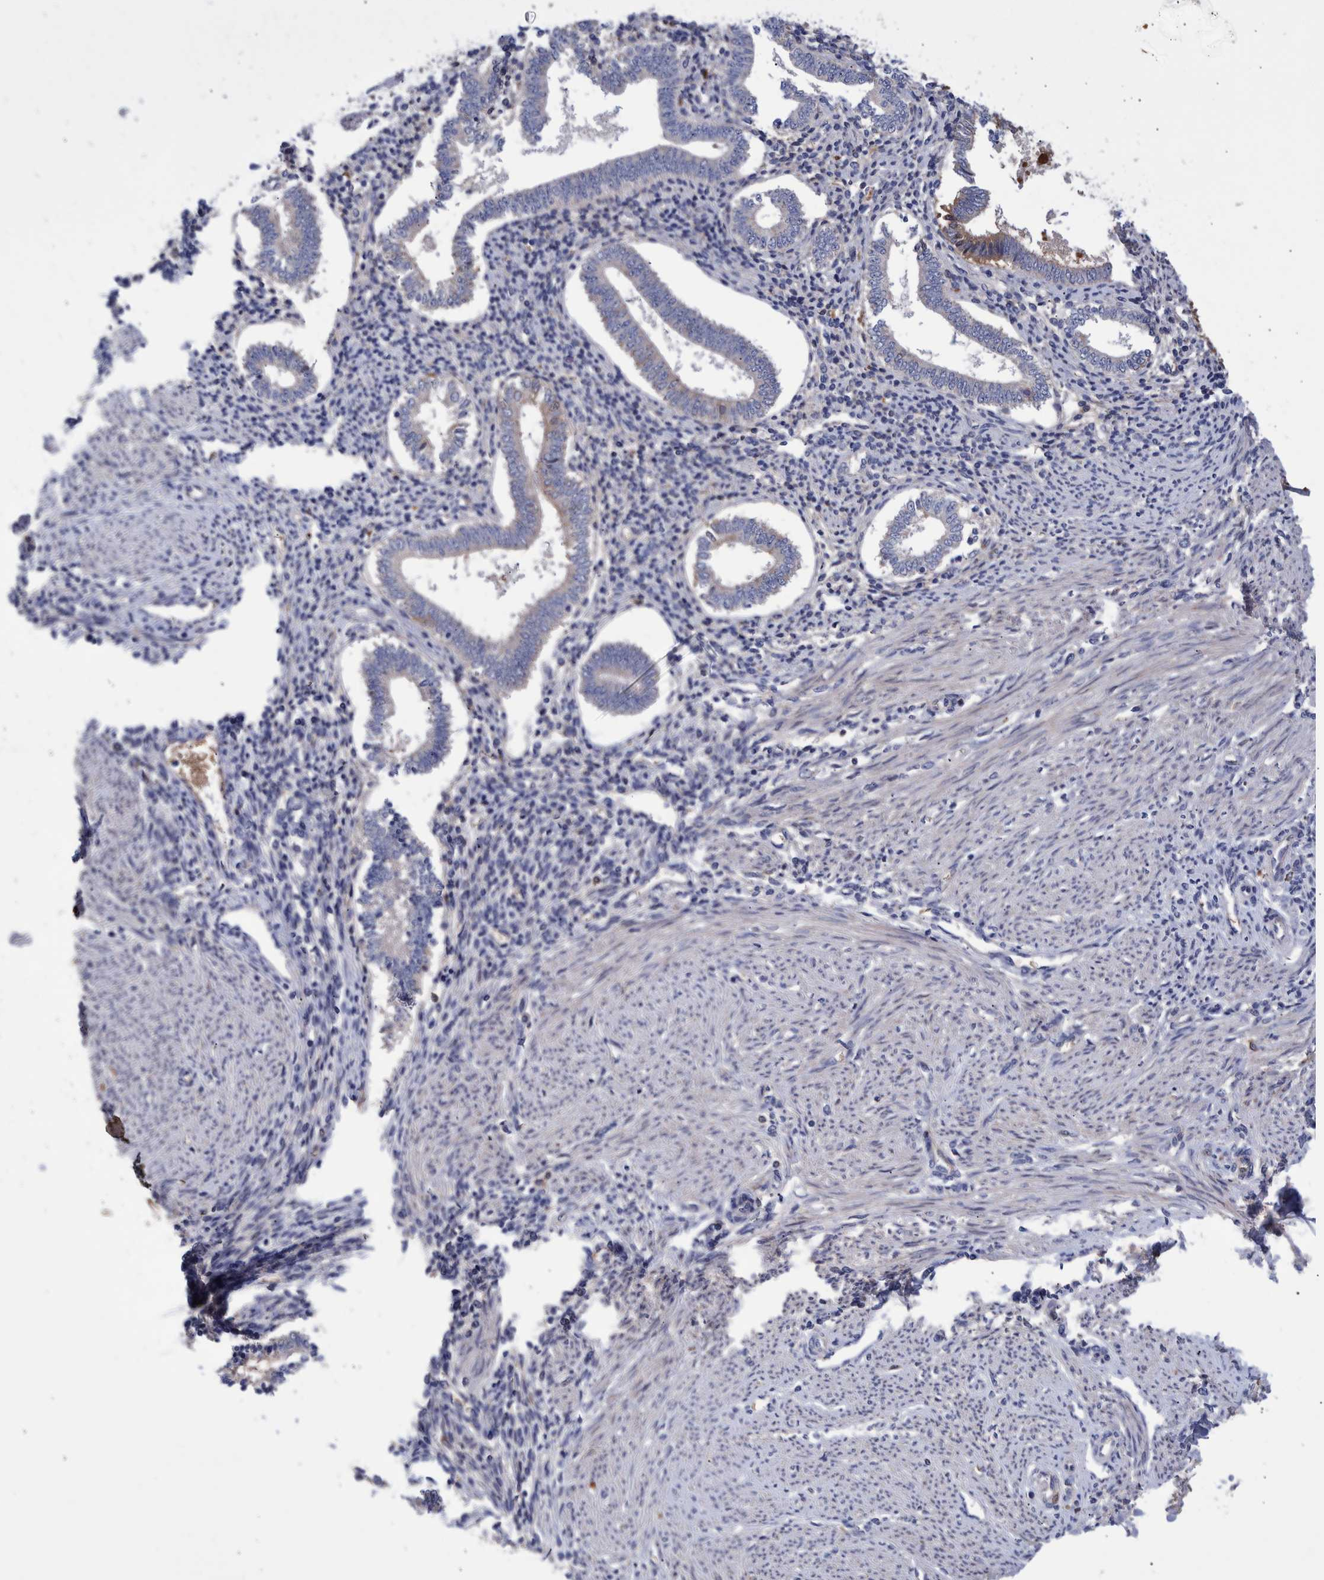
{"staining": {"intensity": "weak", "quantity": "<25%", "location": "cytoplasmic/membranous"}, "tissue": "endometrium", "cell_type": "Cells in endometrial stroma", "image_type": "normal", "snomed": [{"axis": "morphology", "description": "Normal tissue, NOS"}, {"axis": "topography", "description": "Endometrium"}], "caption": "IHC photomicrograph of normal endometrium: endometrium stained with DAB (3,3'-diaminobenzidine) demonstrates no significant protein positivity in cells in endometrial stroma.", "gene": "DLL4", "patient": {"sex": "female", "age": 42}}